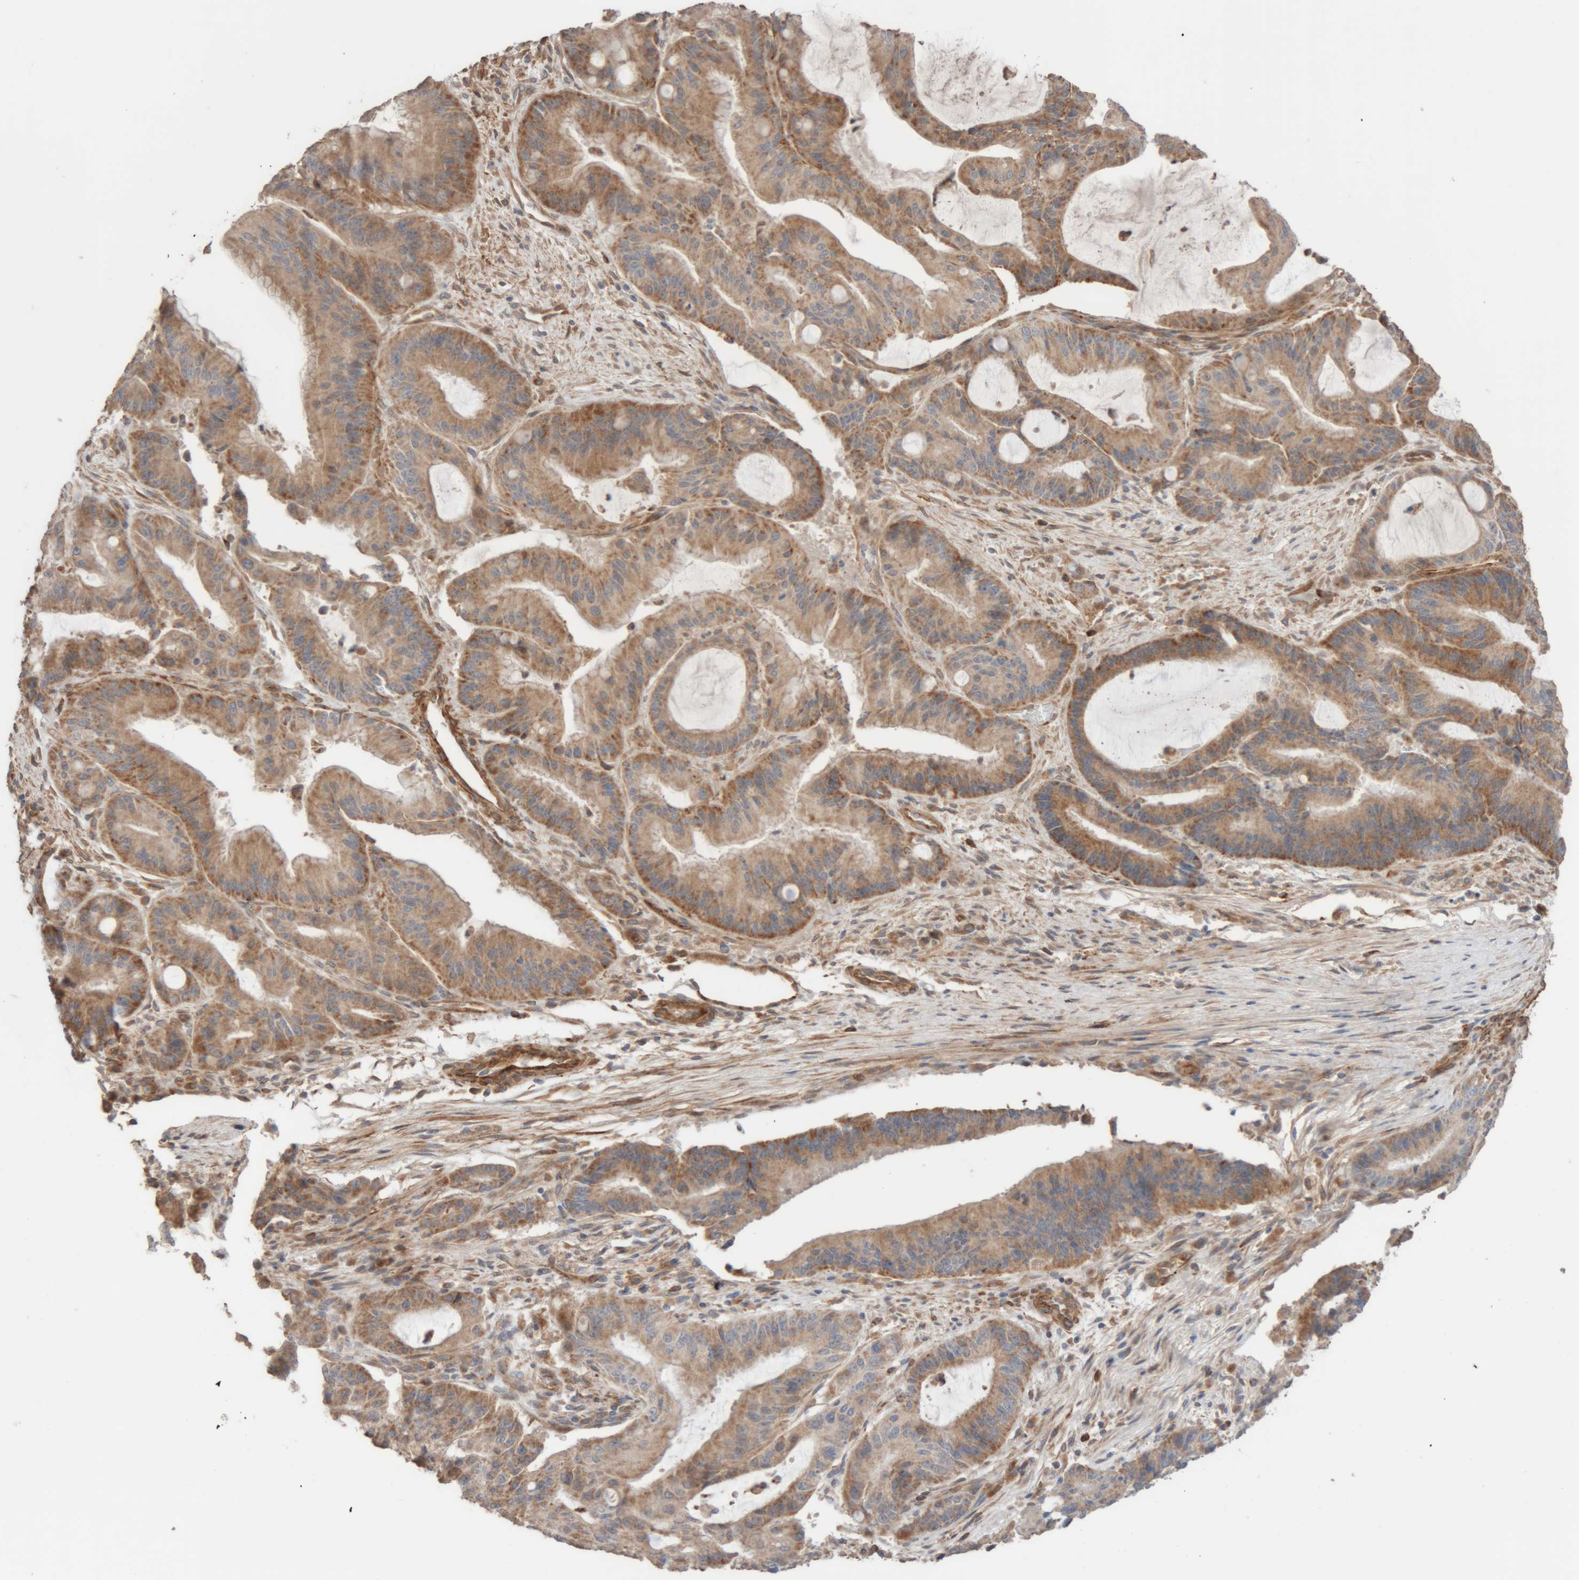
{"staining": {"intensity": "moderate", "quantity": ">75%", "location": "cytoplasmic/membranous"}, "tissue": "liver cancer", "cell_type": "Tumor cells", "image_type": "cancer", "snomed": [{"axis": "morphology", "description": "Normal tissue, NOS"}, {"axis": "morphology", "description": "Cholangiocarcinoma"}, {"axis": "topography", "description": "Liver"}, {"axis": "topography", "description": "Peripheral nerve tissue"}], "caption": "The immunohistochemical stain labels moderate cytoplasmic/membranous positivity in tumor cells of liver cholangiocarcinoma tissue.", "gene": "RAB32", "patient": {"sex": "female", "age": 73}}